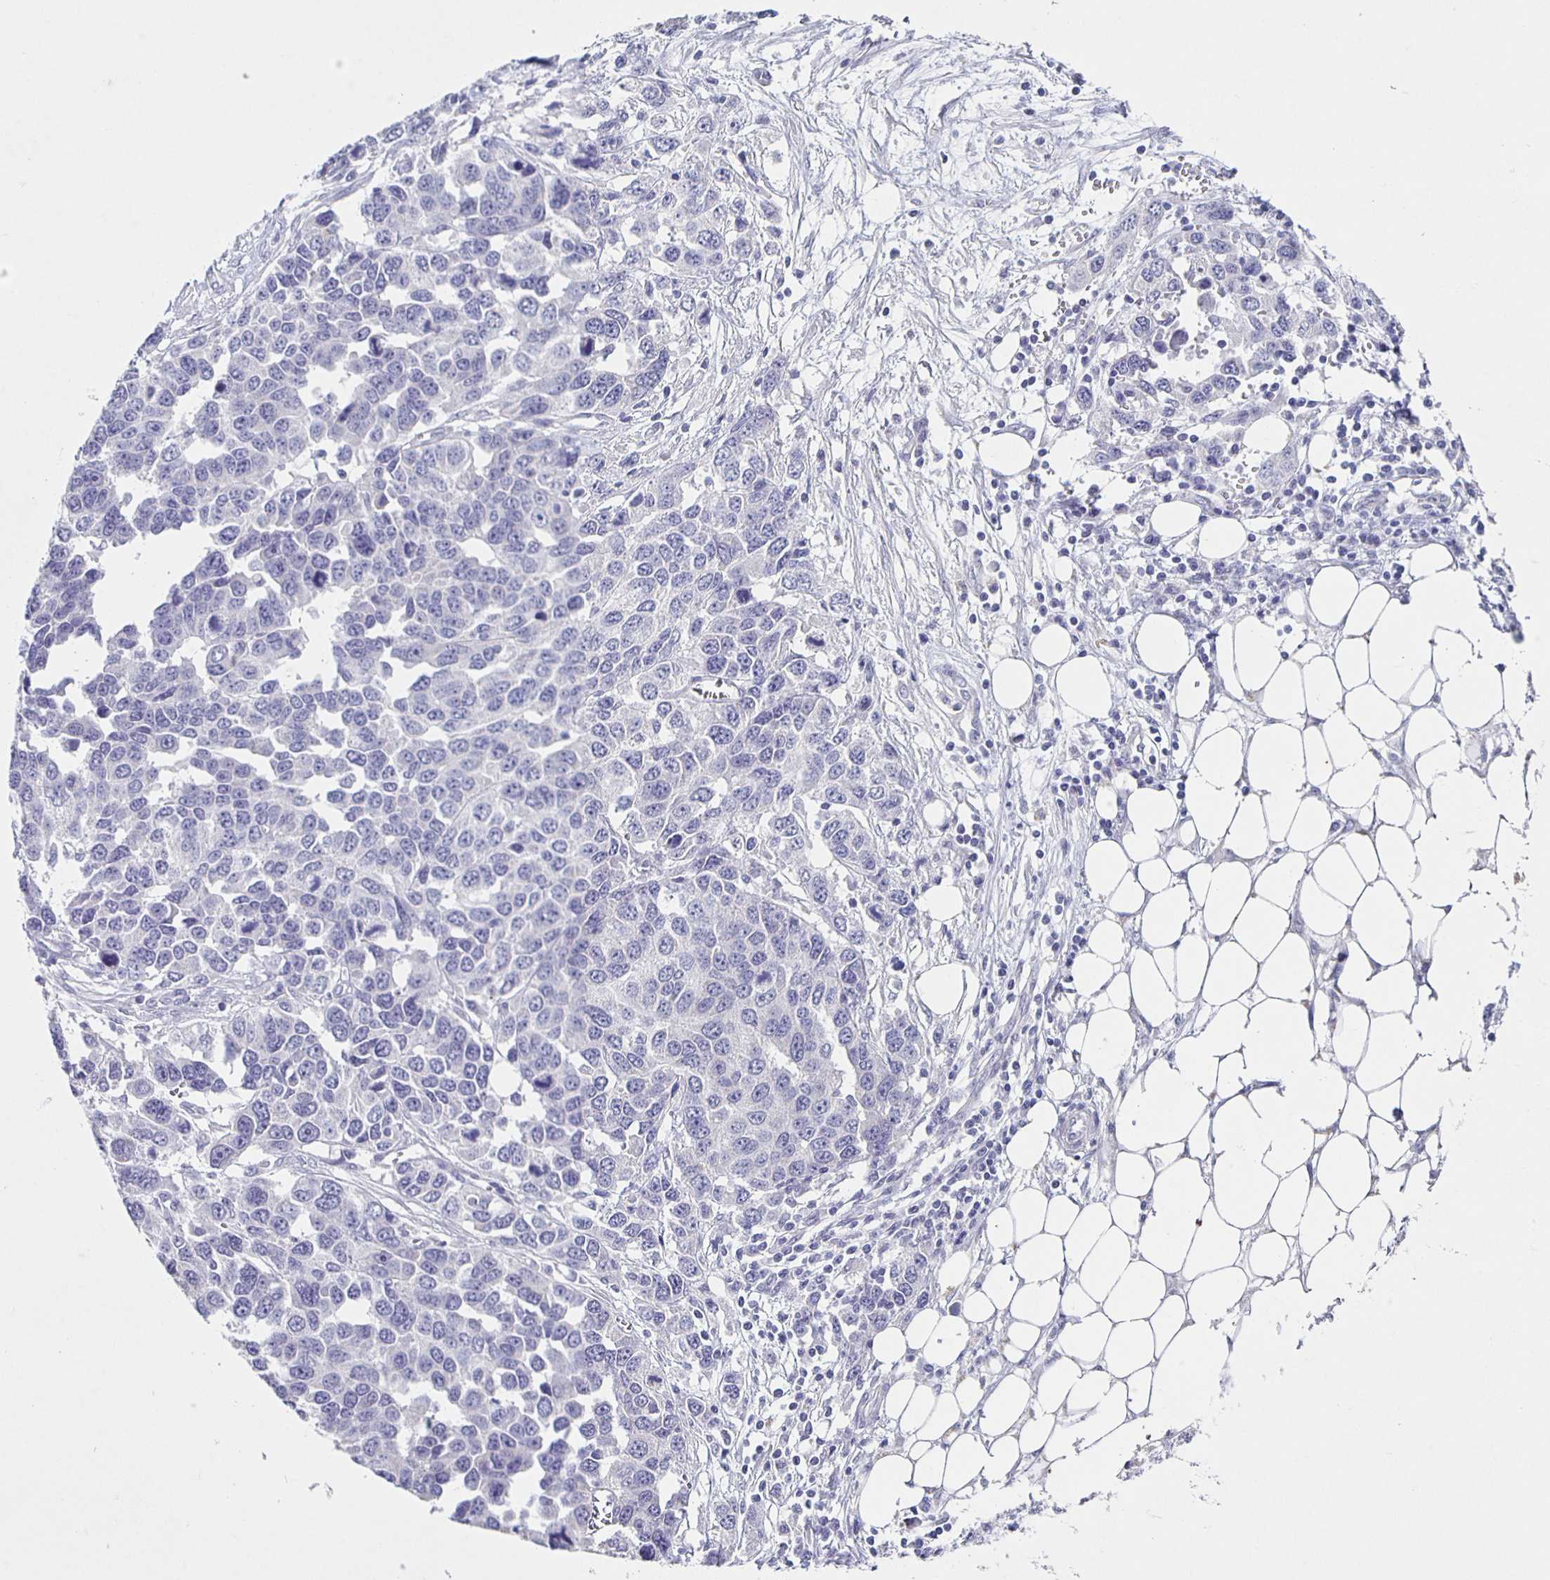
{"staining": {"intensity": "negative", "quantity": "none", "location": "none"}, "tissue": "ovarian cancer", "cell_type": "Tumor cells", "image_type": "cancer", "snomed": [{"axis": "morphology", "description": "Cystadenocarcinoma, serous, NOS"}, {"axis": "topography", "description": "Ovary"}], "caption": "This image is of ovarian cancer (serous cystadenocarcinoma) stained with immunohistochemistry (IHC) to label a protein in brown with the nuclei are counter-stained blue. There is no positivity in tumor cells.", "gene": "CARNS1", "patient": {"sex": "female", "age": 76}}